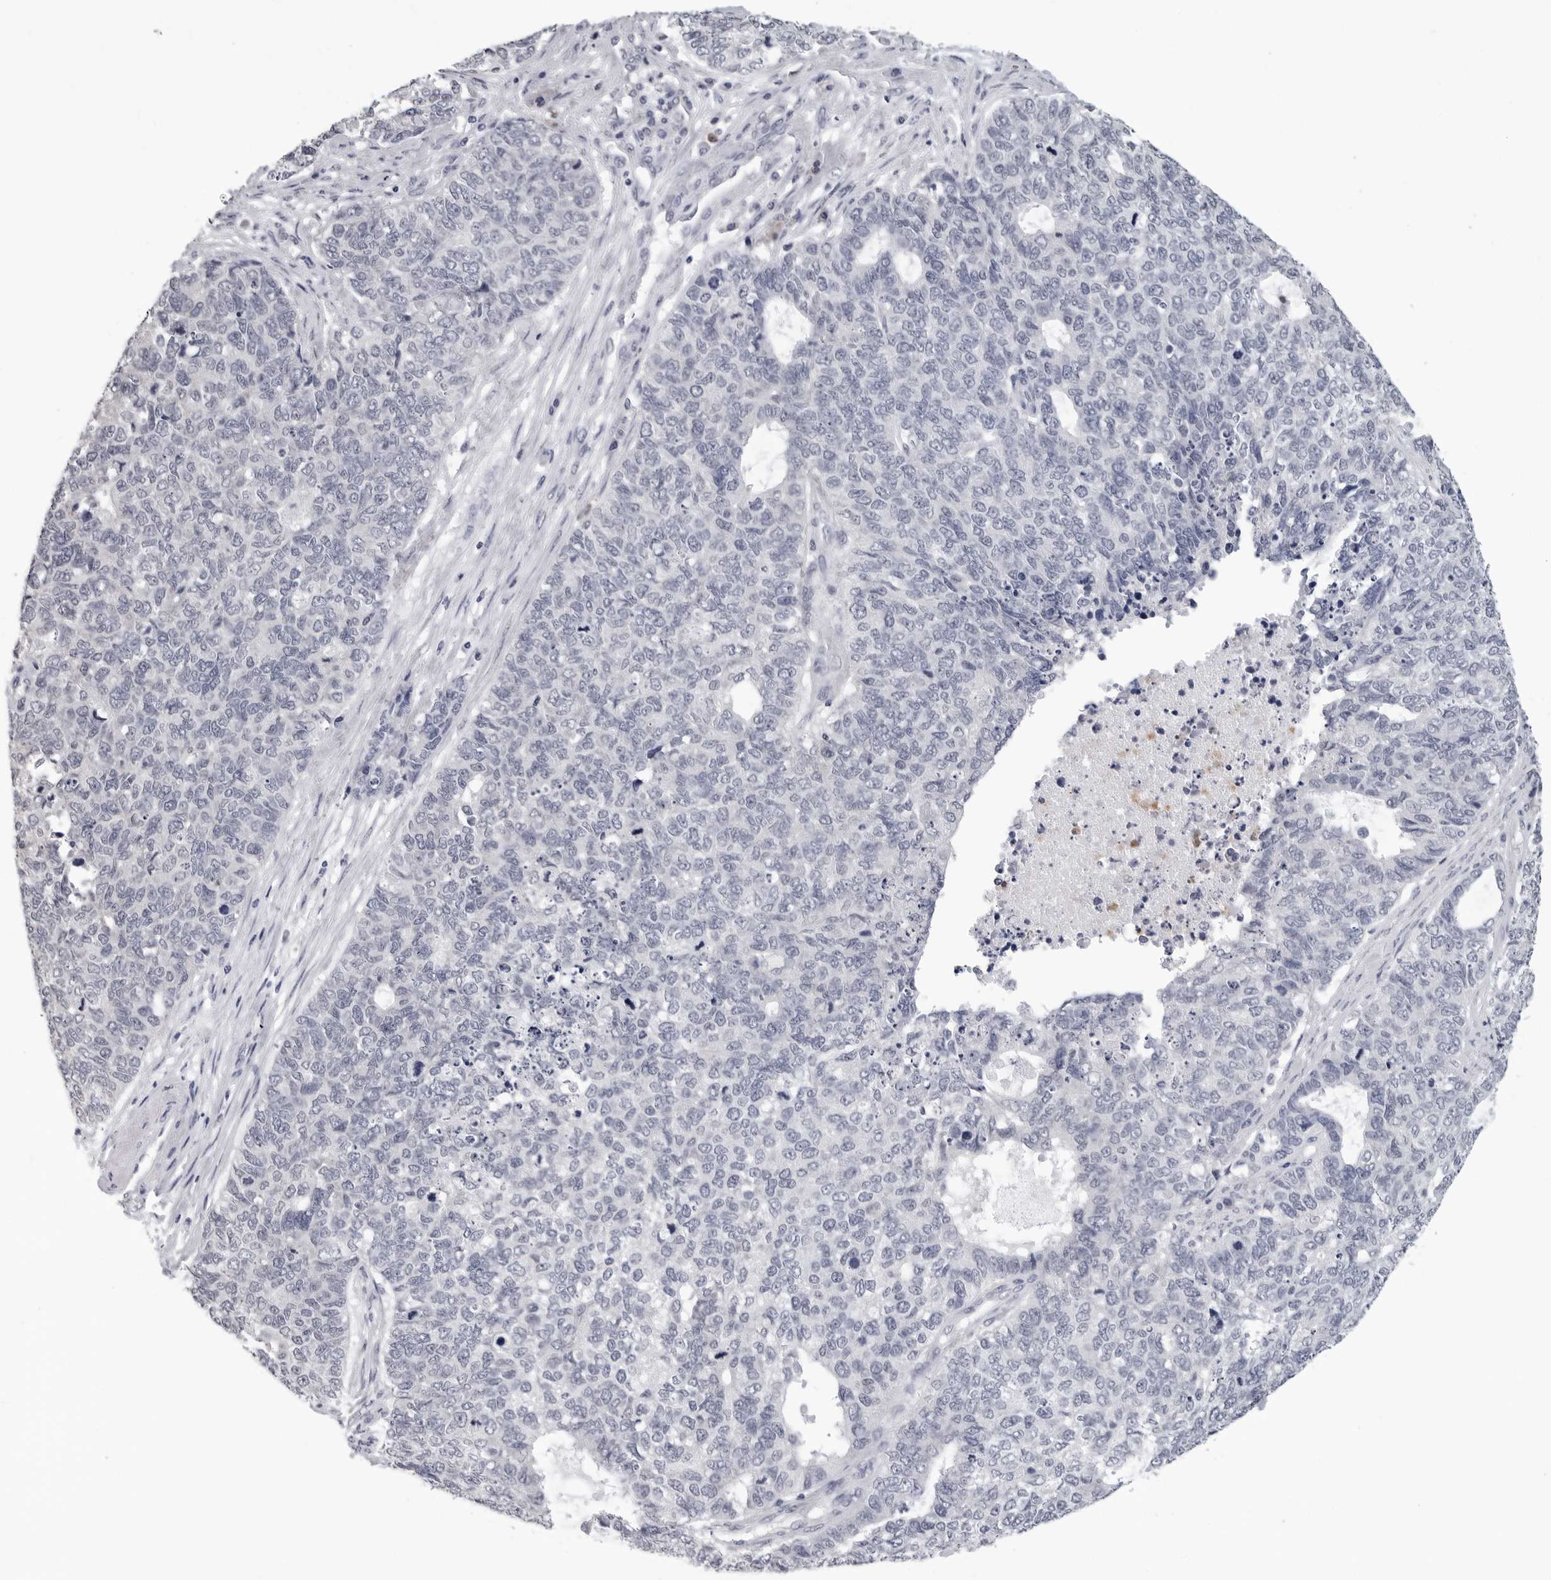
{"staining": {"intensity": "negative", "quantity": "none", "location": "none"}, "tissue": "cervical cancer", "cell_type": "Tumor cells", "image_type": "cancer", "snomed": [{"axis": "morphology", "description": "Squamous cell carcinoma, NOS"}, {"axis": "topography", "description": "Cervix"}], "caption": "An image of cervical cancer (squamous cell carcinoma) stained for a protein demonstrates no brown staining in tumor cells. (Brightfield microscopy of DAB (3,3'-diaminobenzidine) immunohistochemistry (IHC) at high magnification).", "gene": "TRMT13", "patient": {"sex": "female", "age": 63}}